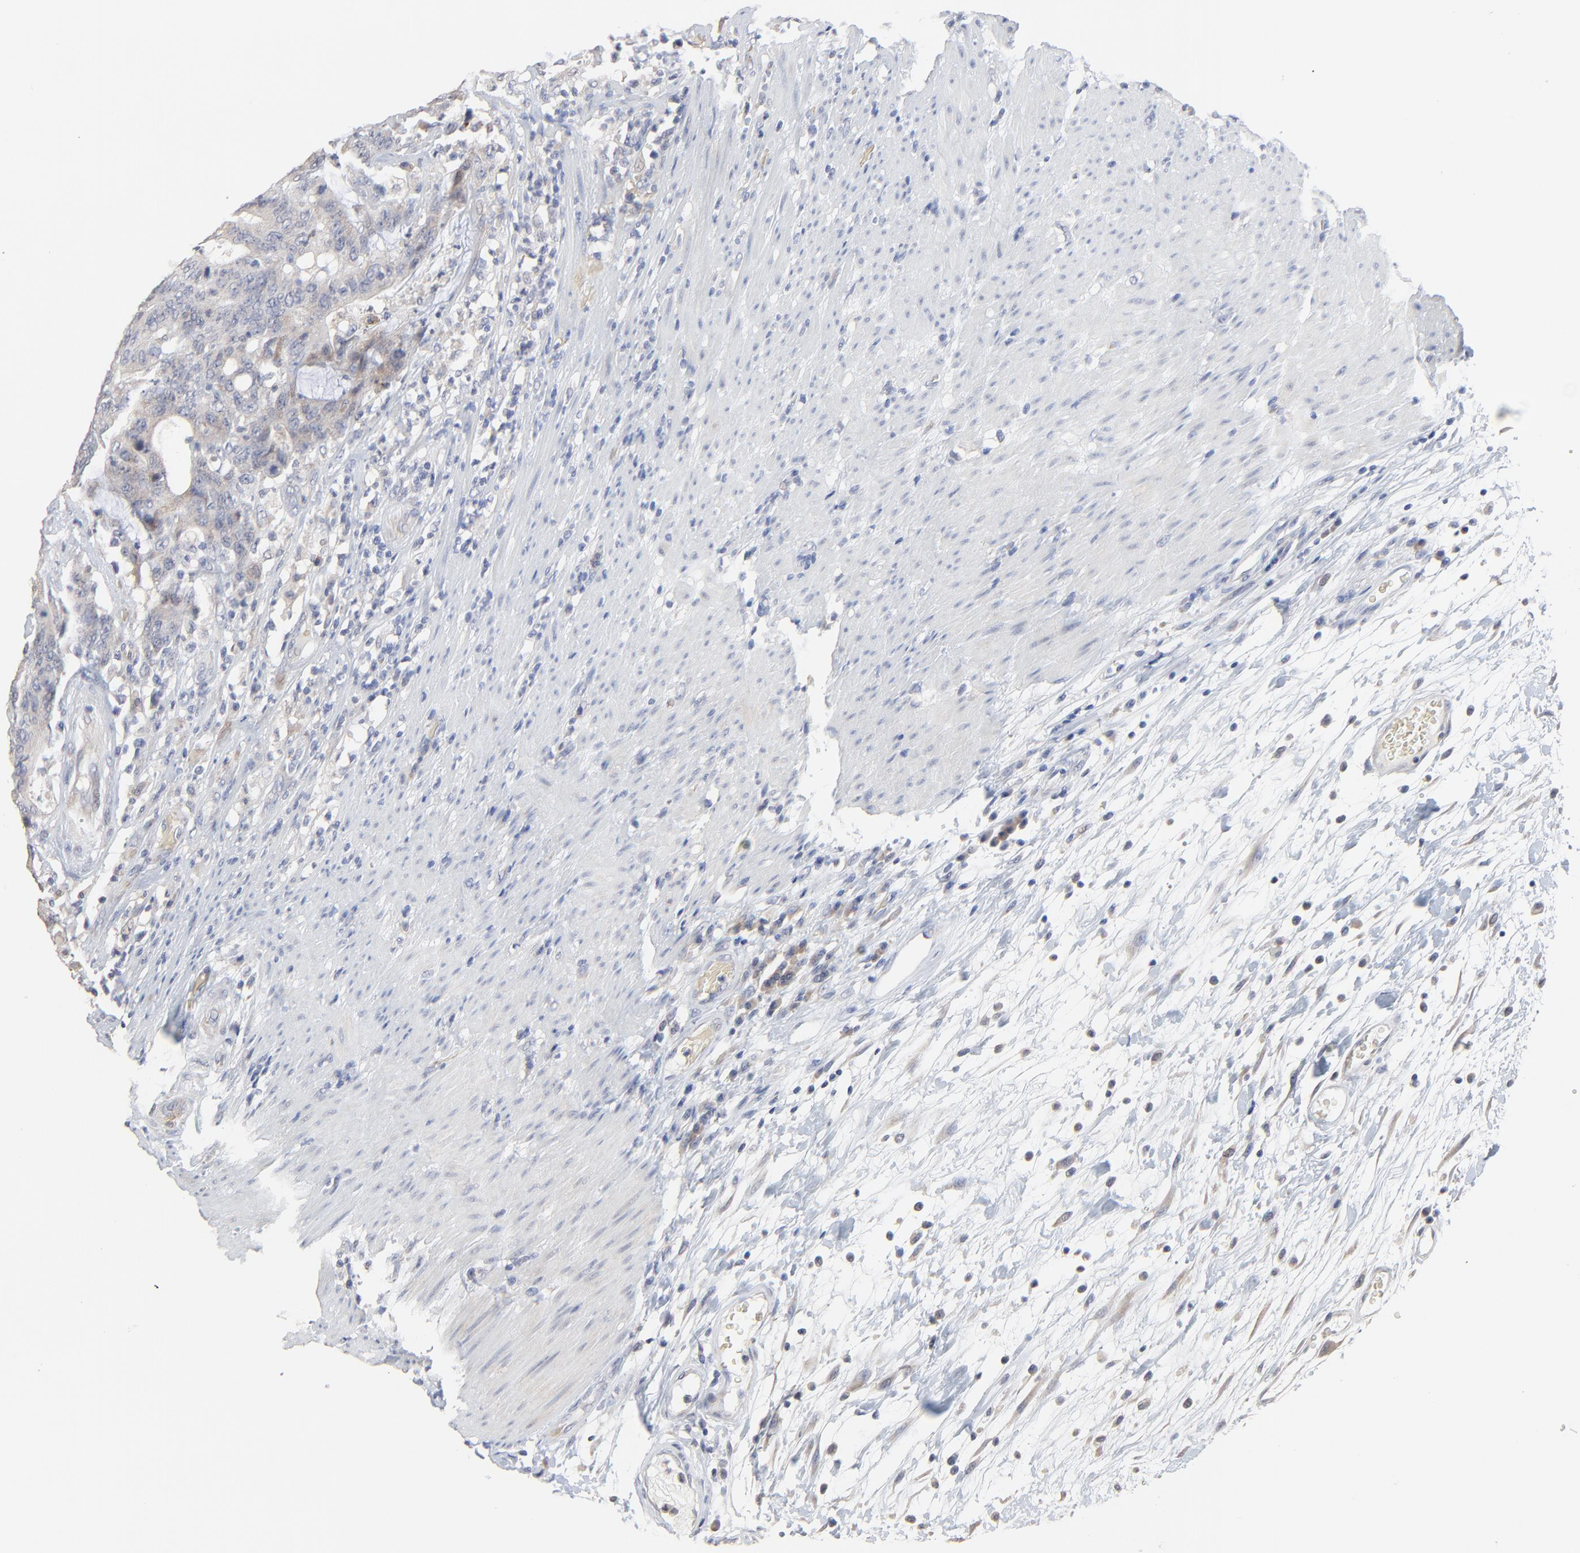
{"staining": {"intensity": "weak", "quantity": "25%-75%", "location": "cytoplasmic/membranous"}, "tissue": "colorectal cancer", "cell_type": "Tumor cells", "image_type": "cancer", "snomed": [{"axis": "morphology", "description": "Adenocarcinoma, NOS"}, {"axis": "topography", "description": "Colon"}], "caption": "An IHC image of neoplastic tissue is shown. Protein staining in brown labels weak cytoplasmic/membranous positivity in adenocarcinoma (colorectal) within tumor cells.", "gene": "FANCB", "patient": {"sex": "male", "age": 54}}